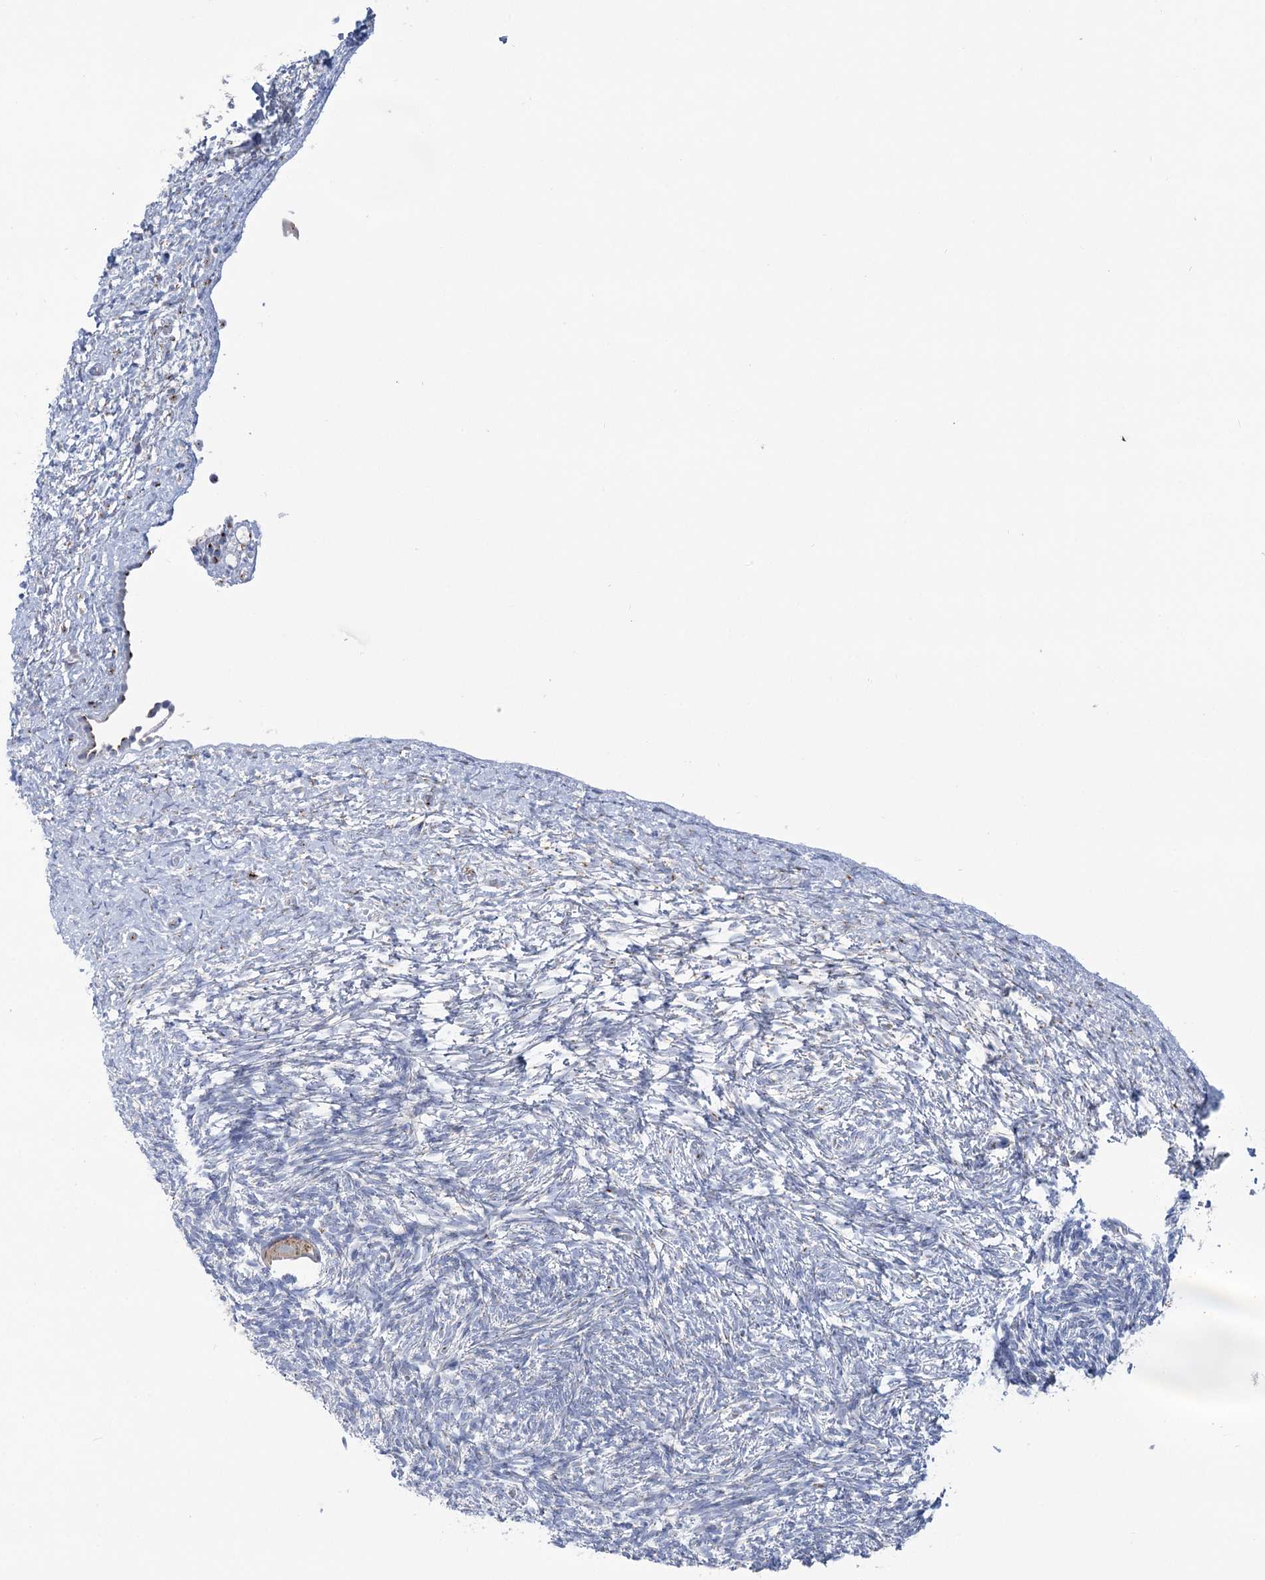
{"staining": {"intensity": "moderate", "quantity": "25%-75%", "location": "cytoplasmic/membranous"}, "tissue": "ovary", "cell_type": "Follicle cells", "image_type": "normal", "snomed": [{"axis": "morphology", "description": "Normal tissue, NOS"}, {"axis": "topography", "description": "Ovary"}], "caption": "Ovary stained with immunohistochemistry (IHC) exhibits moderate cytoplasmic/membranous staining in approximately 25%-75% of follicle cells.", "gene": "TMEM165", "patient": {"sex": "female", "age": 34}}